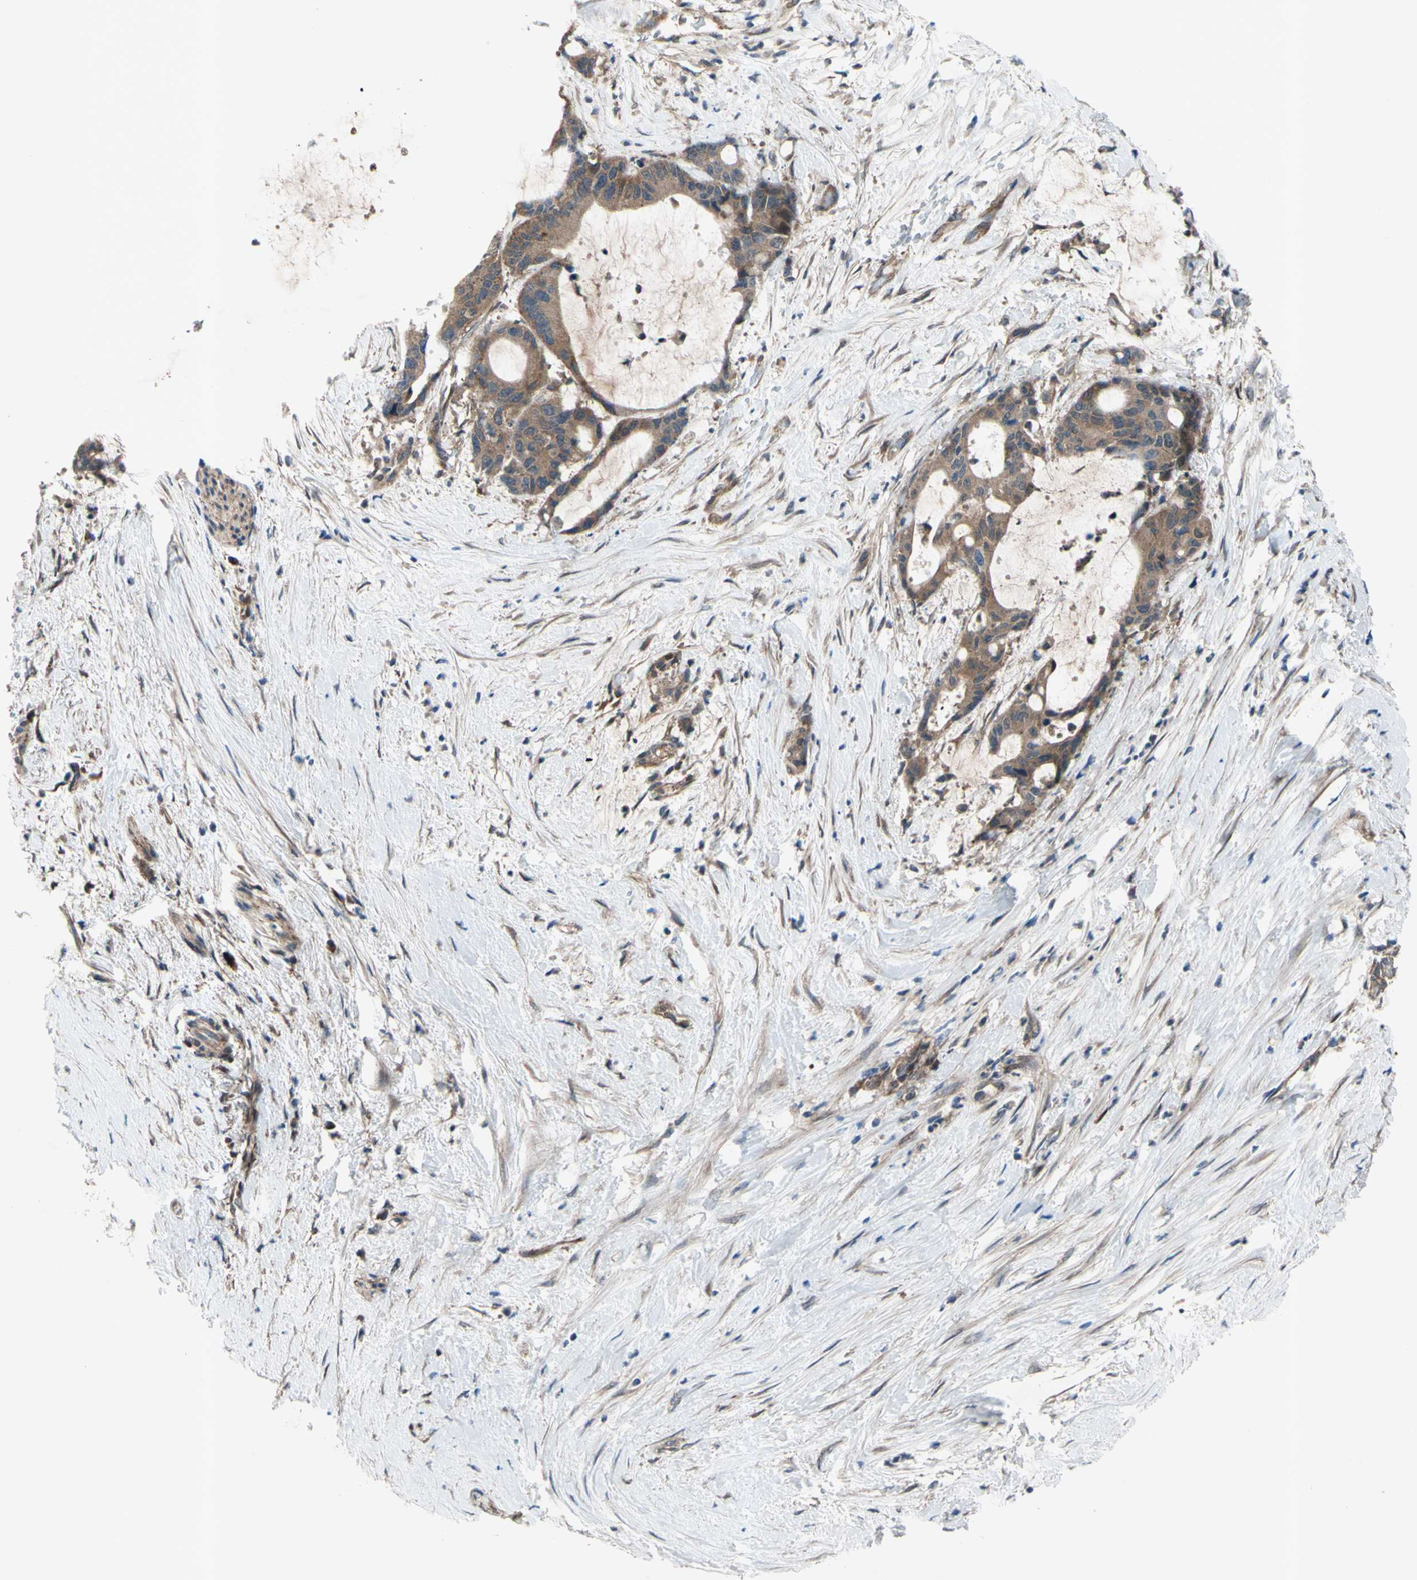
{"staining": {"intensity": "moderate", "quantity": ">75%", "location": "cytoplasmic/membranous"}, "tissue": "liver cancer", "cell_type": "Tumor cells", "image_type": "cancer", "snomed": [{"axis": "morphology", "description": "Cholangiocarcinoma"}, {"axis": "topography", "description": "Liver"}], "caption": "A brown stain labels moderate cytoplasmic/membranous positivity of a protein in liver cancer (cholangiocarcinoma) tumor cells. Immunohistochemistry stains the protein of interest in brown and the nuclei are stained blue.", "gene": "SVIL", "patient": {"sex": "female", "age": 73}}